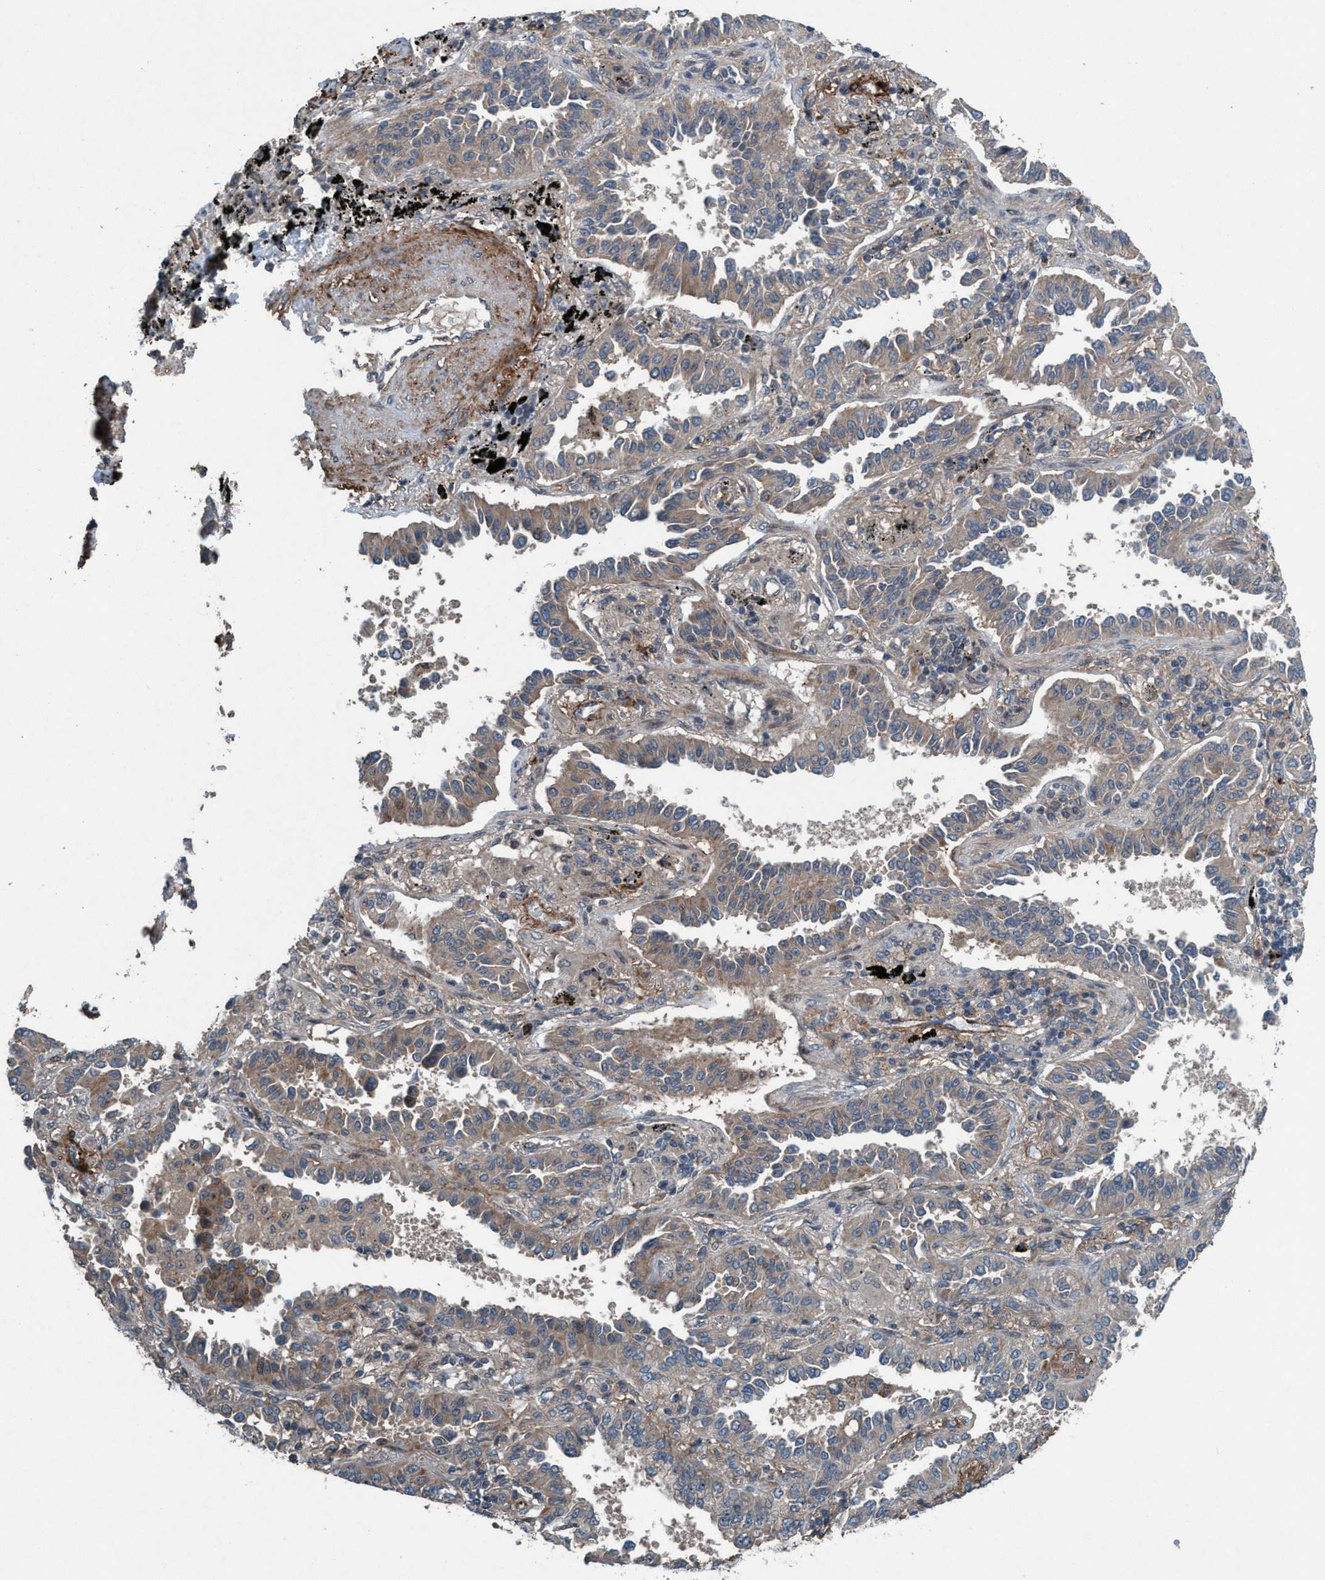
{"staining": {"intensity": "weak", "quantity": ">75%", "location": "cytoplasmic/membranous"}, "tissue": "lung cancer", "cell_type": "Tumor cells", "image_type": "cancer", "snomed": [{"axis": "morphology", "description": "Normal tissue, NOS"}, {"axis": "morphology", "description": "Adenocarcinoma, NOS"}, {"axis": "topography", "description": "Lung"}], "caption": "Lung cancer (adenocarcinoma) tissue demonstrates weak cytoplasmic/membranous positivity in about >75% of tumor cells, visualized by immunohistochemistry.", "gene": "NISCH", "patient": {"sex": "male", "age": 59}}